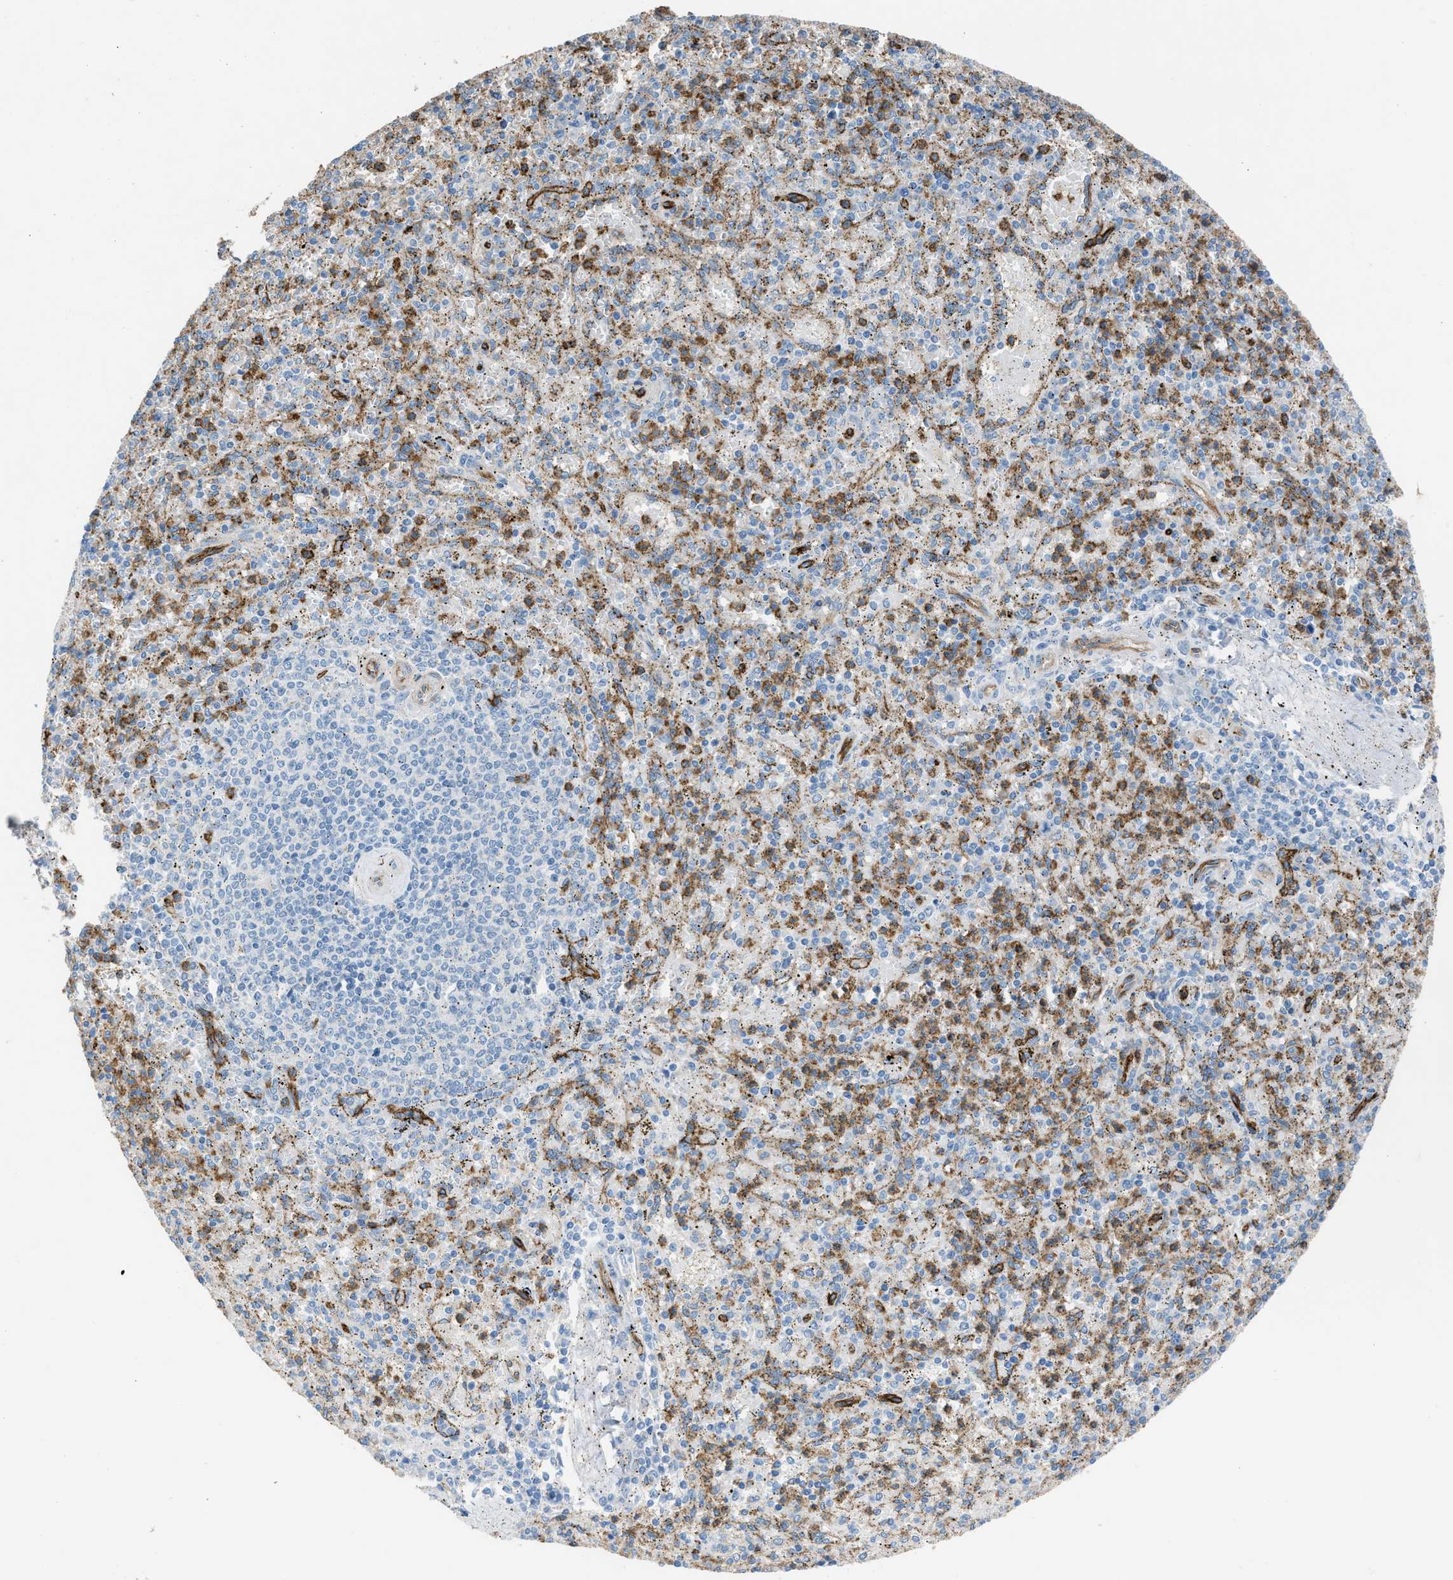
{"staining": {"intensity": "moderate", "quantity": "<25%", "location": "cytoplasmic/membranous"}, "tissue": "spleen", "cell_type": "Cells in red pulp", "image_type": "normal", "snomed": [{"axis": "morphology", "description": "Normal tissue, NOS"}, {"axis": "topography", "description": "Spleen"}], "caption": "Protein analysis of normal spleen demonstrates moderate cytoplasmic/membranous positivity in about <25% of cells in red pulp. Immunohistochemistry (ihc) stains the protein in brown and the nuclei are stained blue.", "gene": "DYSF", "patient": {"sex": "male", "age": 72}}